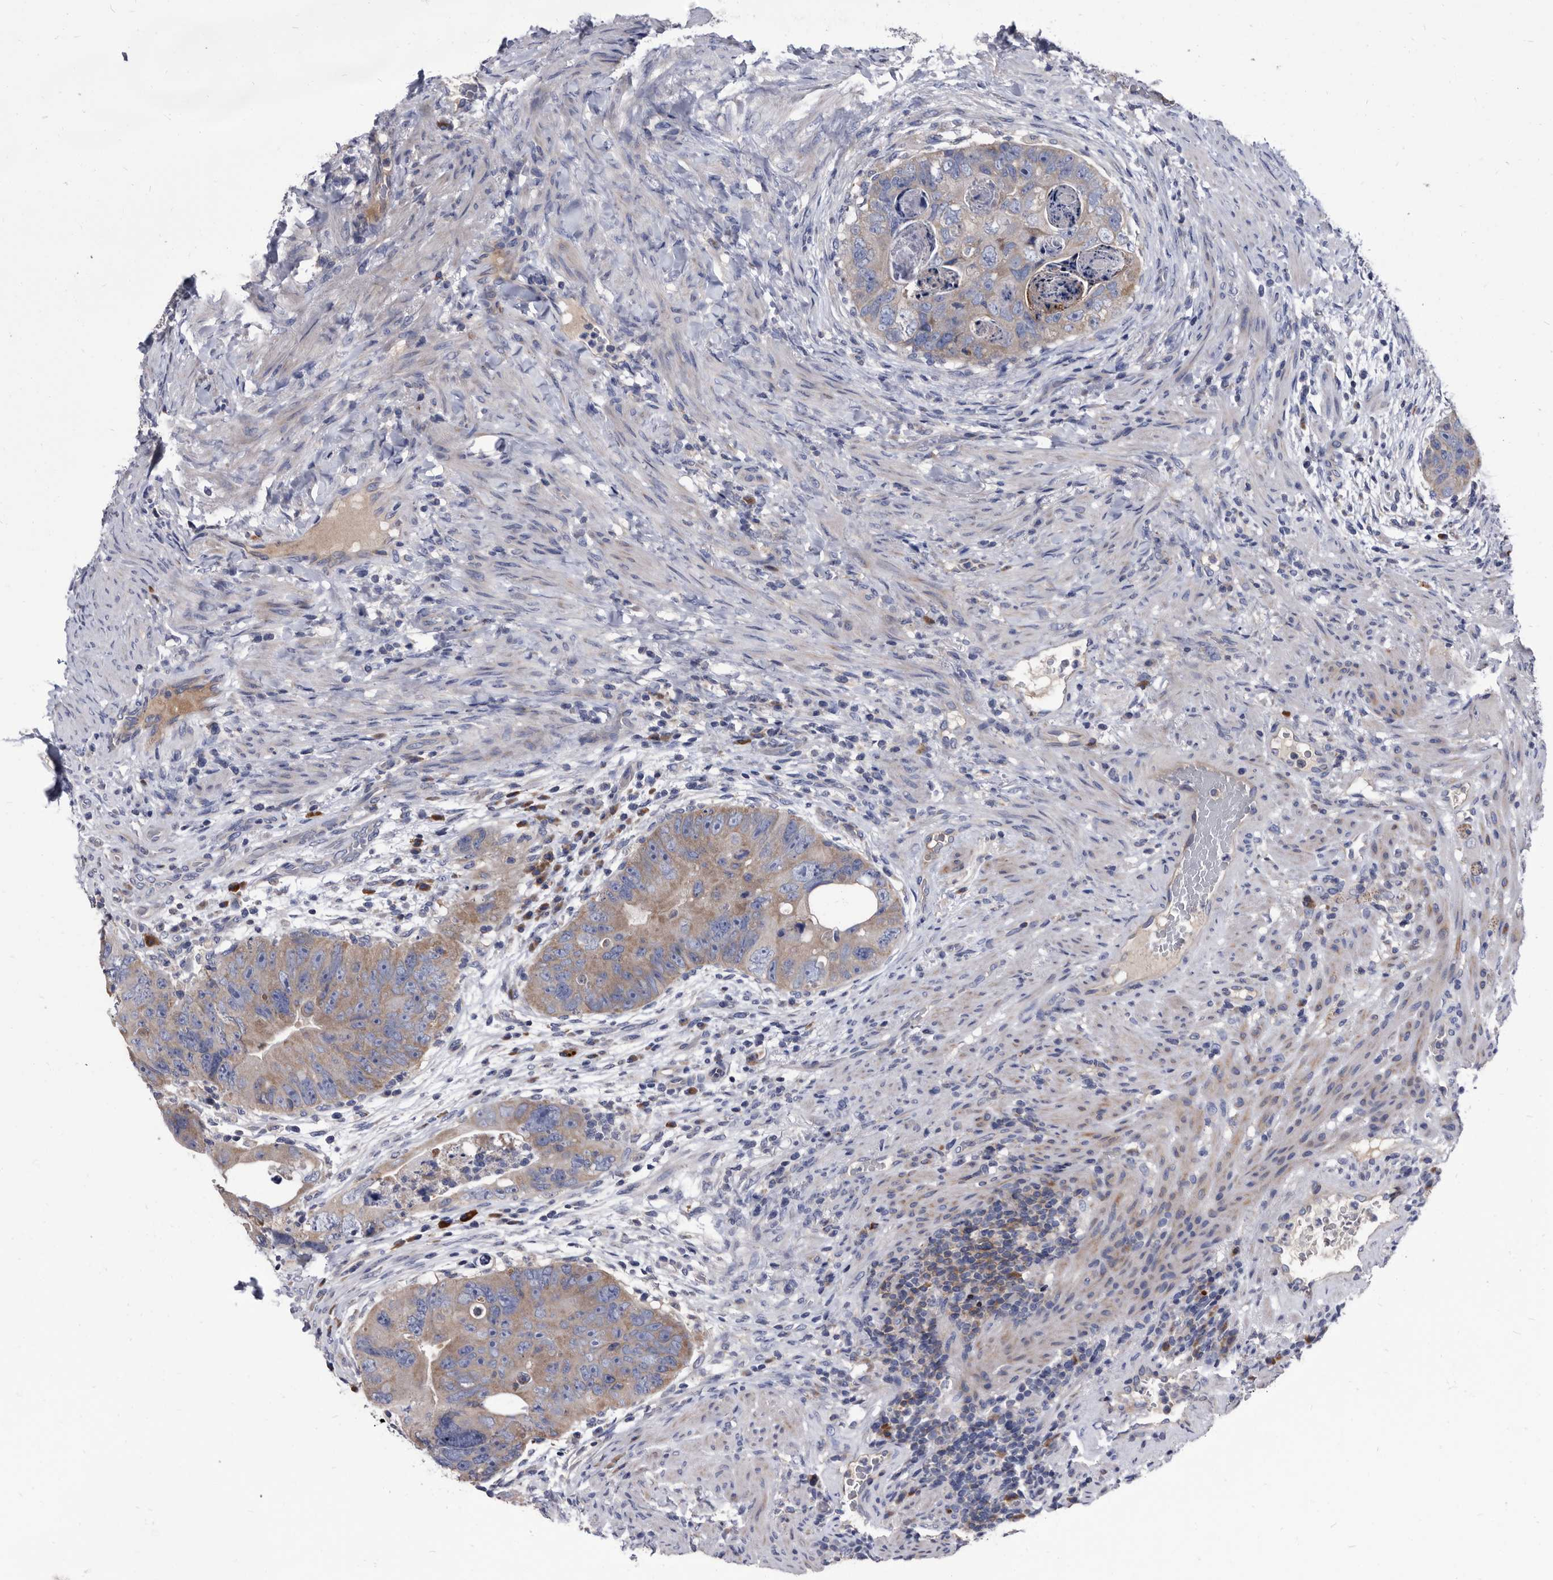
{"staining": {"intensity": "weak", "quantity": ">75%", "location": "cytoplasmic/membranous"}, "tissue": "colorectal cancer", "cell_type": "Tumor cells", "image_type": "cancer", "snomed": [{"axis": "morphology", "description": "Adenocarcinoma, NOS"}, {"axis": "topography", "description": "Rectum"}], "caption": "Human colorectal cancer (adenocarcinoma) stained for a protein (brown) reveals weak cytoplasmic/membranous positive expression in approximately >75% of tumor cells.", "gene": "DTNBP1", "patient": {"sex": "male", "age": 59}}